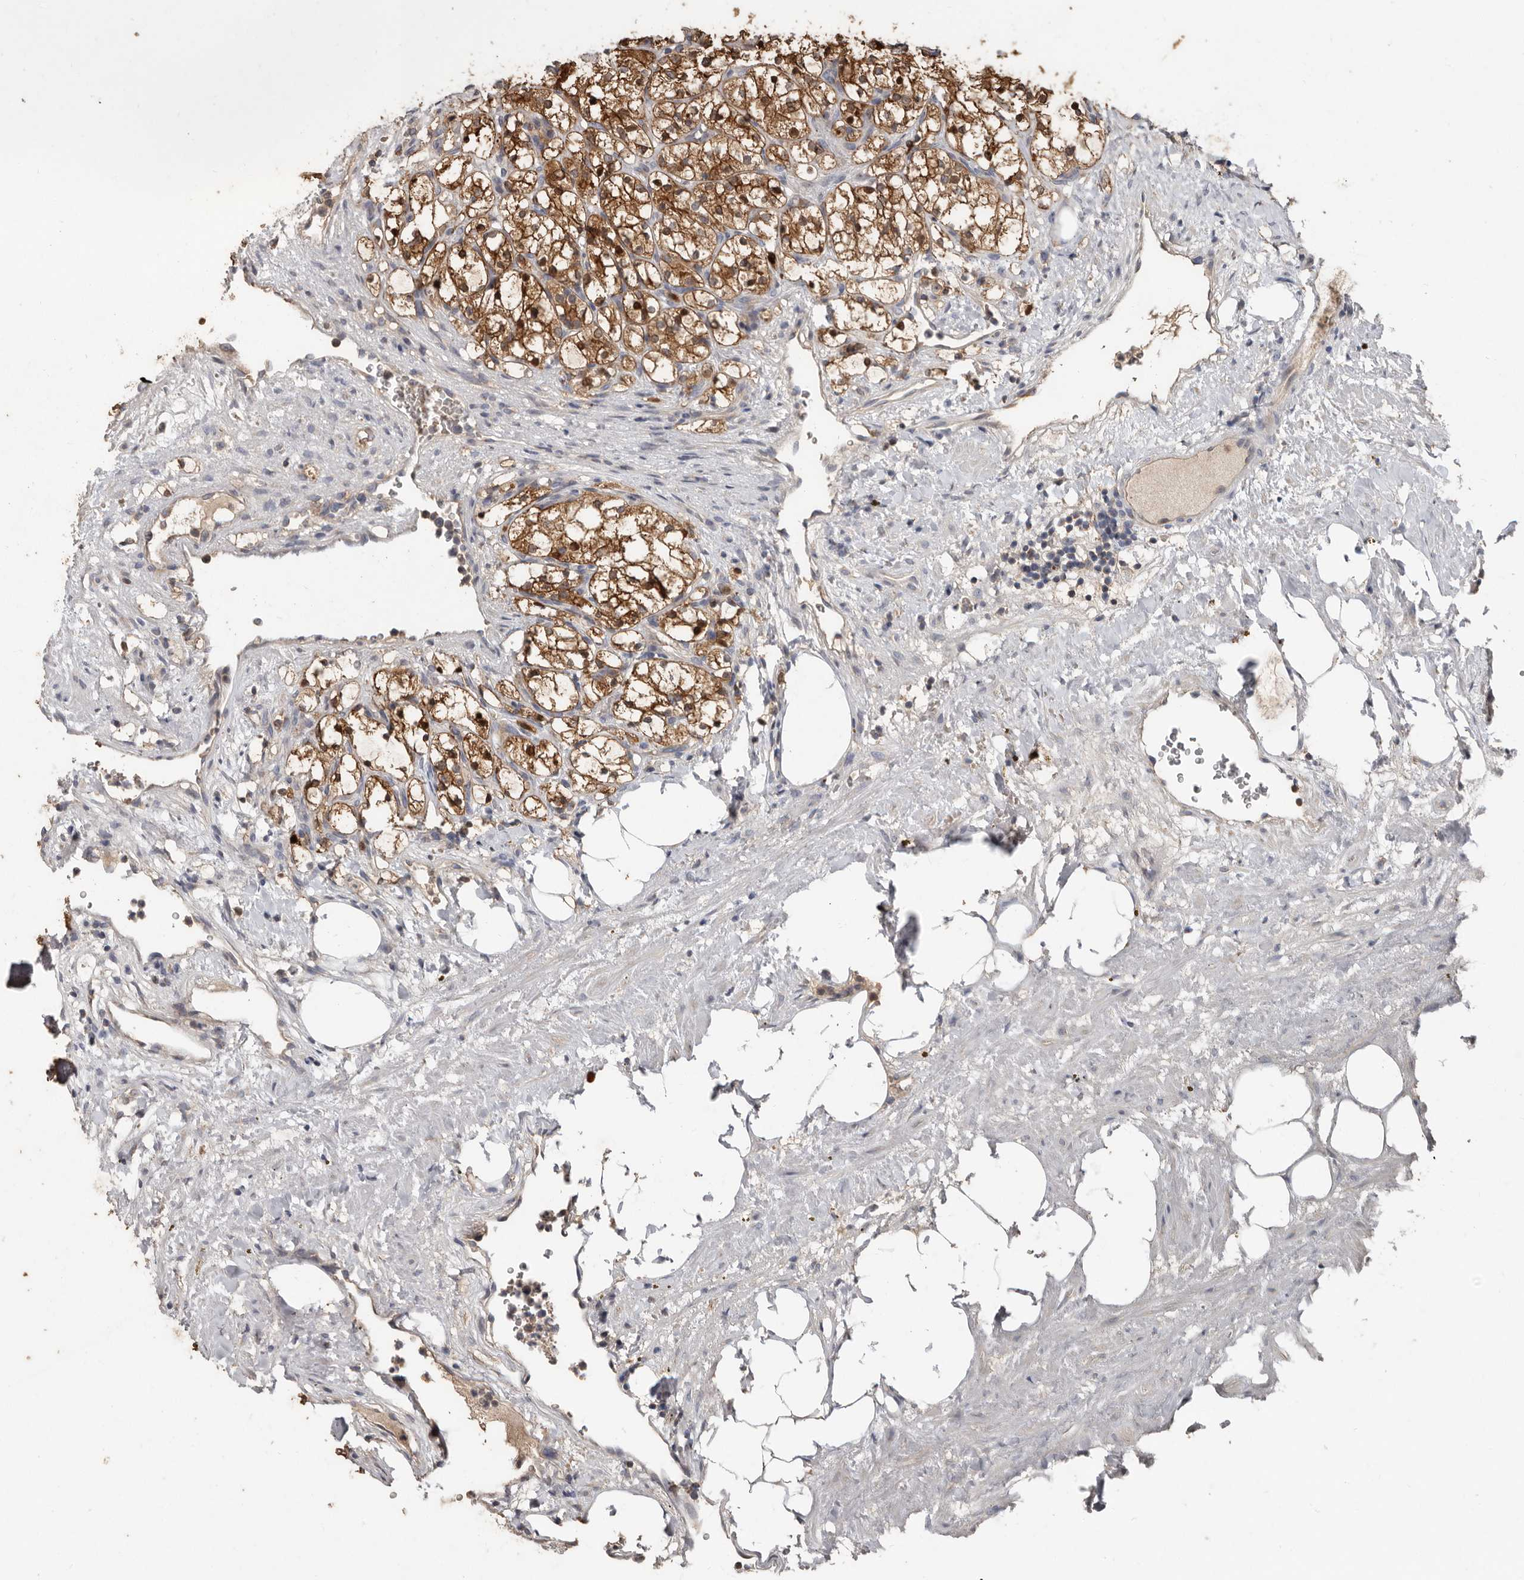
{"staining": {"intensity": "moderate", "quantity": ">75%", "location": "cytoplasmic/membranous,nuclear"}, "tissue": "renal cancer", "cell_type": "Tumor cells", "image_type": "cancer", "snomed": [{"axis": "morphology", "description": "Adenocarcinoma, NOS"}, {"axis": "topography", "description": "Kidney"}], "caption": "Brown immunohistochemical staining in human renal cancer displays moderate cytoplasmic/membranous and nuclear staining in approximately >75% of tumor cells.", "gene": "KIF26B", "patient": {"sex": "female", "age": 69}}